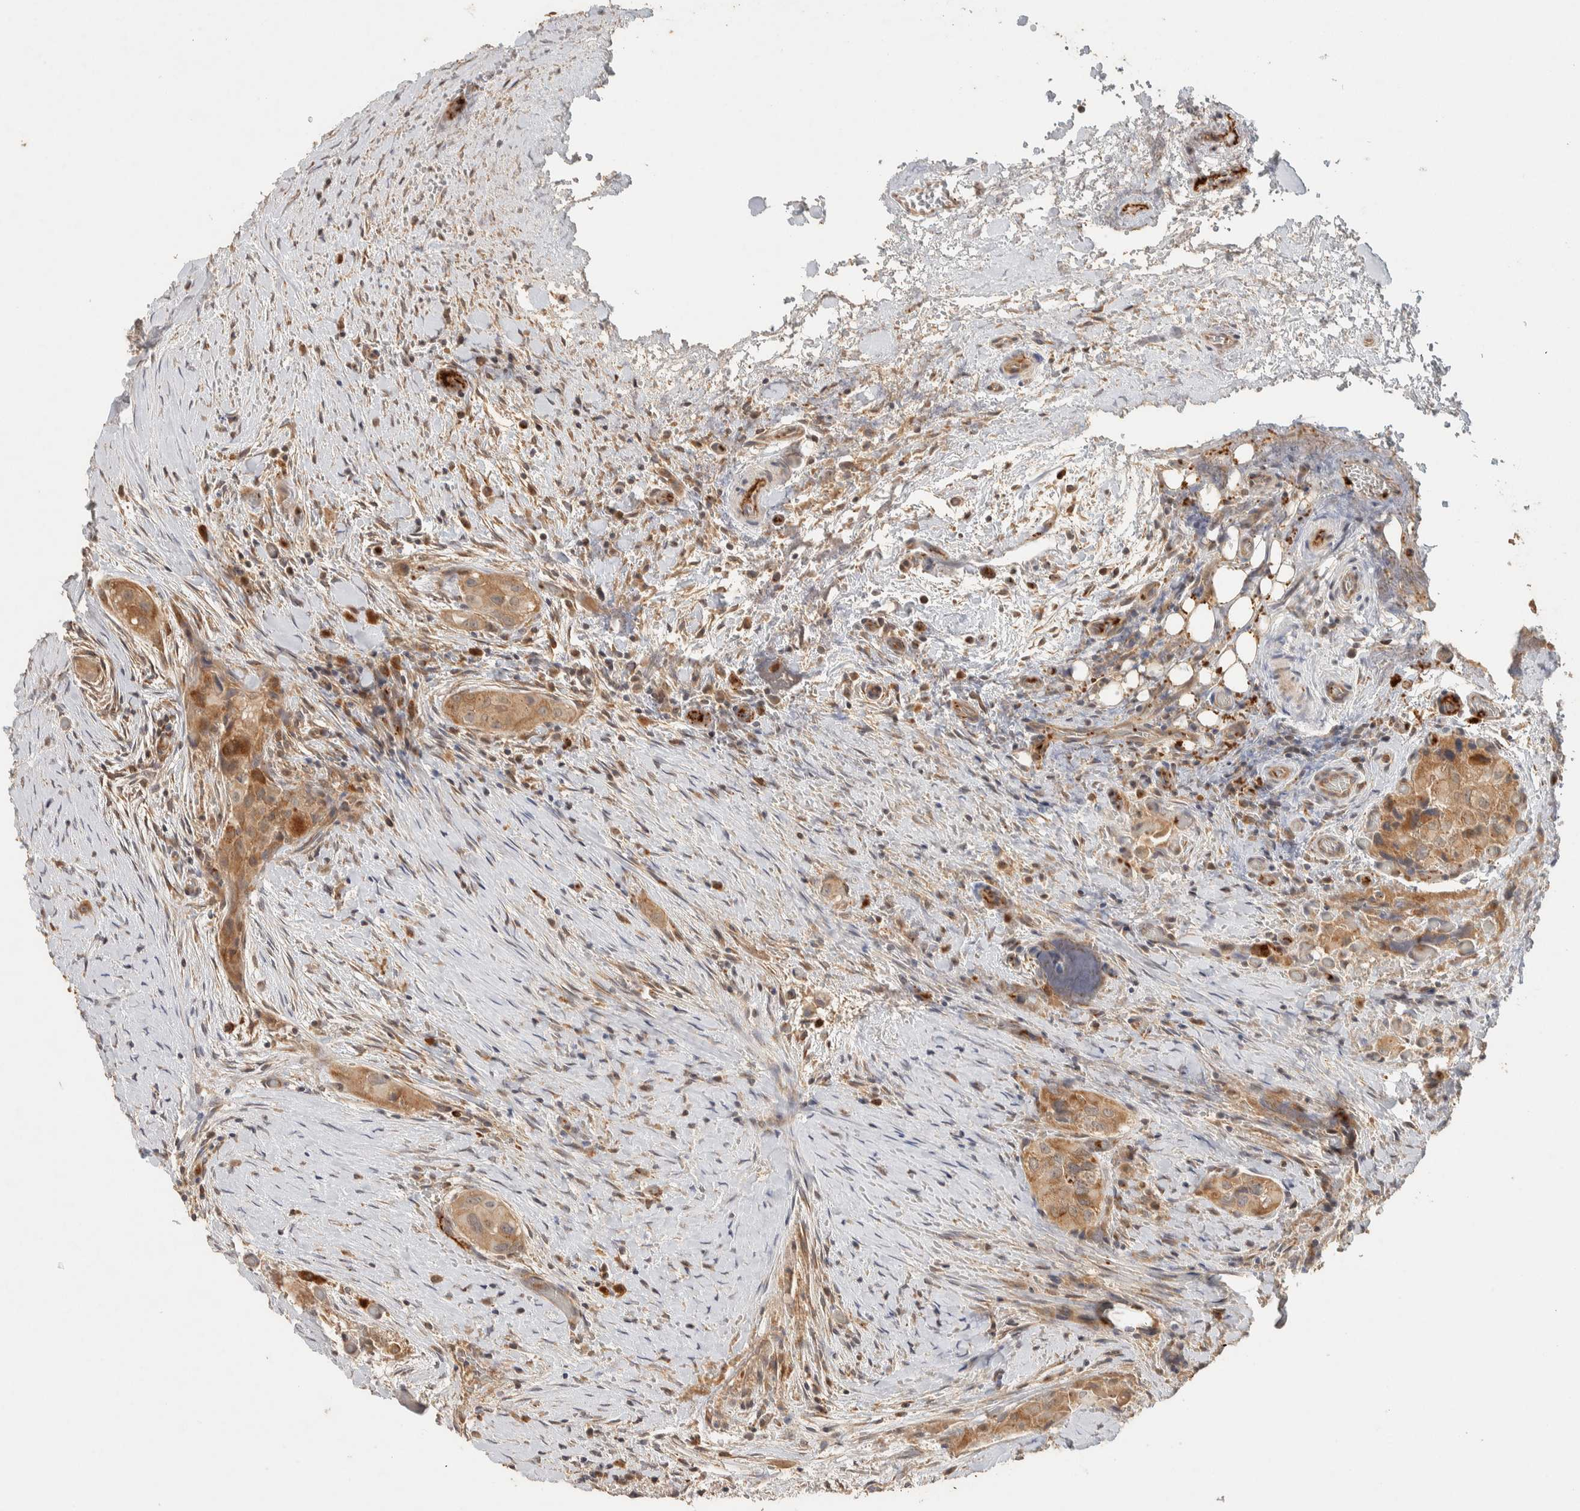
{"staining": {"intensity": "moderate", "quantity": ">75%", "location": "cytoplasmic/membranous"}, "tissue": "thyroid cancer", "cell_type": "Tumor cells", "image_type": "cancer", "snomed": [{"axis": "morphology", "description": "Papillary adenocarcinoma, NOS"}, {"axis": "topography", "description": "Thyroid gland"}], "caption": "Thyroid papillary adenocarcinoma tissue displays moderate cytoplasmic/membranous staining in approximately >75% of tumor cells, visualized by immunohistochemistry. The staining was performed using DAB, with brown indicating positive protein expression. Nuclei are stained blue with hematoxylin.", "gene": "ITPA", "patient": {"sex": "female", "age": 59}}